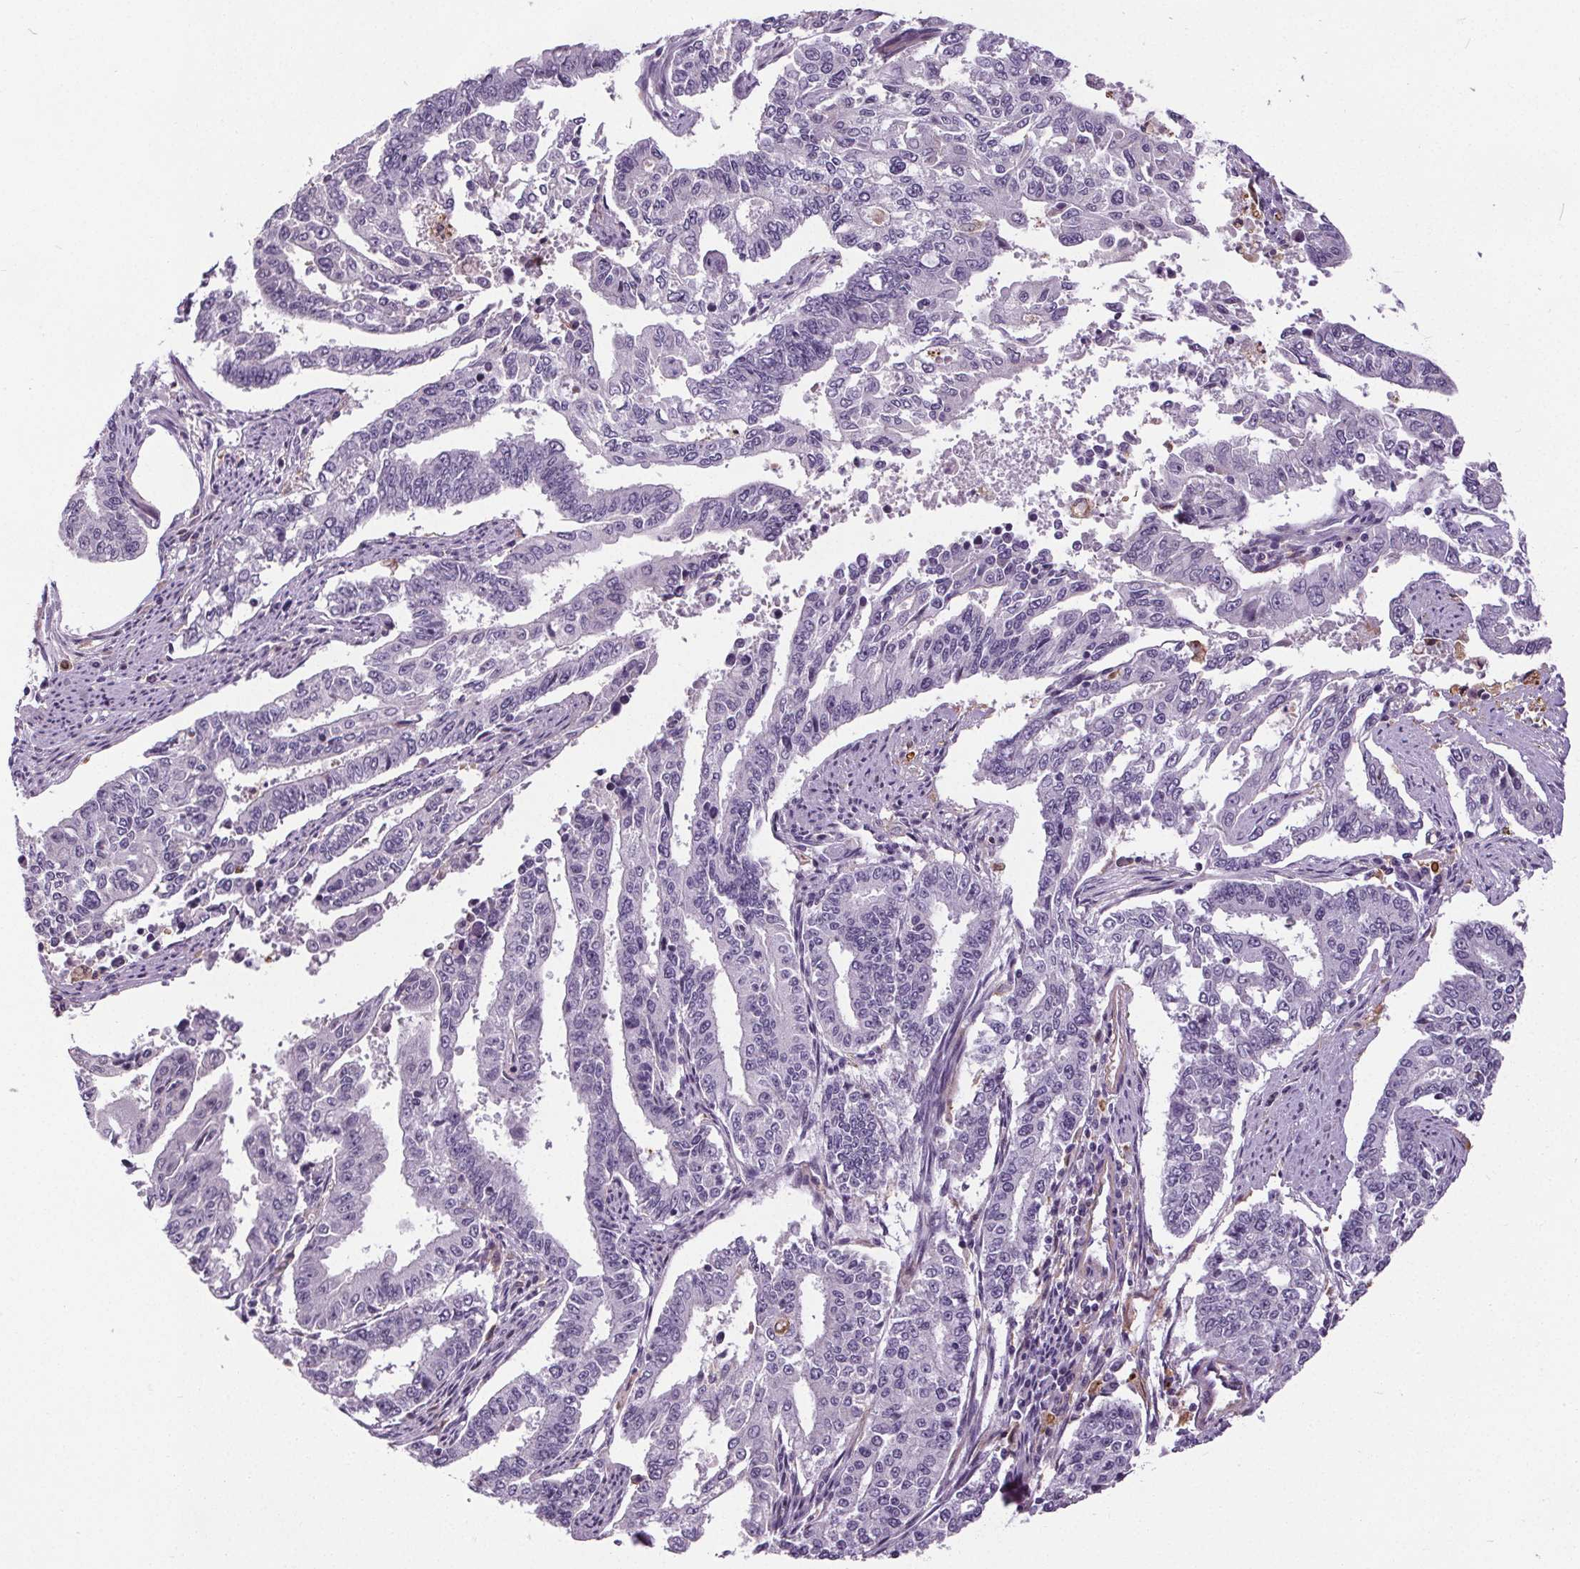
{"staining": {"intensity": "negative", "quantity": "none", "location": "none"}, "tissue": "endometrial cancer", "cell_type": "Tumor cells", "image_type": "cancer", "snomed": [{"axis": "morphology", "description": "Adenocarcinoma, NOS"}, {"axis": "topography", "description": "Uterus"}], "caption": "Micrograph shows no protein expression in tumor cells of endometrial cancer tissue.", "gene": "TMEM240", "patient": {"sex": "female", "age": 59}}